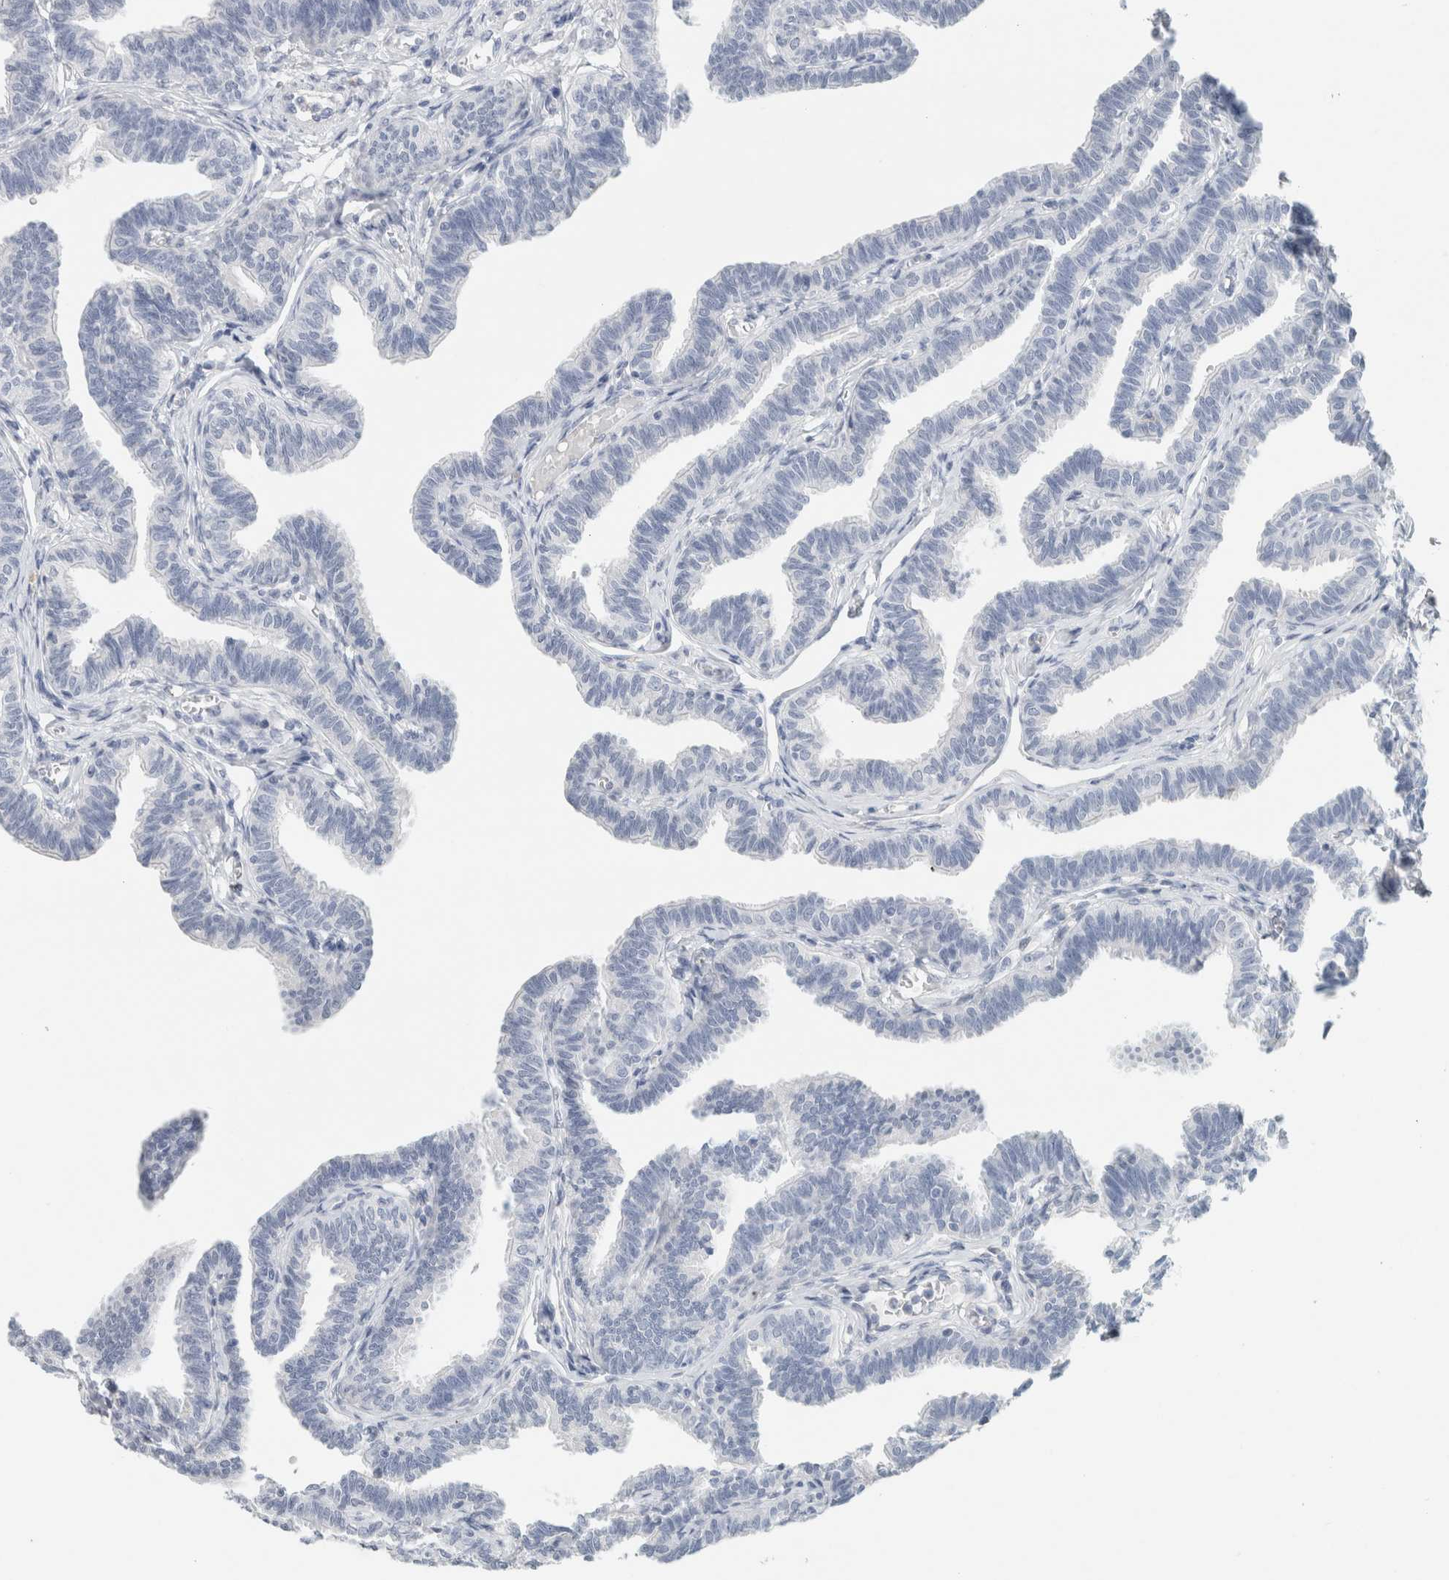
{"staining": {"intensity": "negative", "quantity": "none", "location": "none"}, "tissue": "fallopian tube", "cell_type": "Glandular cells", "image_type": "normal", "snomed": [{"axis": "morphology", "description": "Normal tissue, NOS"}, {"axis": "topography", "description": "Fallopian tube"}, {"axis": "topography", "description": "Ovary"}], "caption": "This is an IHC micrograph of benign fallopian tube. There is no expression in glandular cells.", "gene": "IL6", "patient": {"sex": "female", "age": 23}}